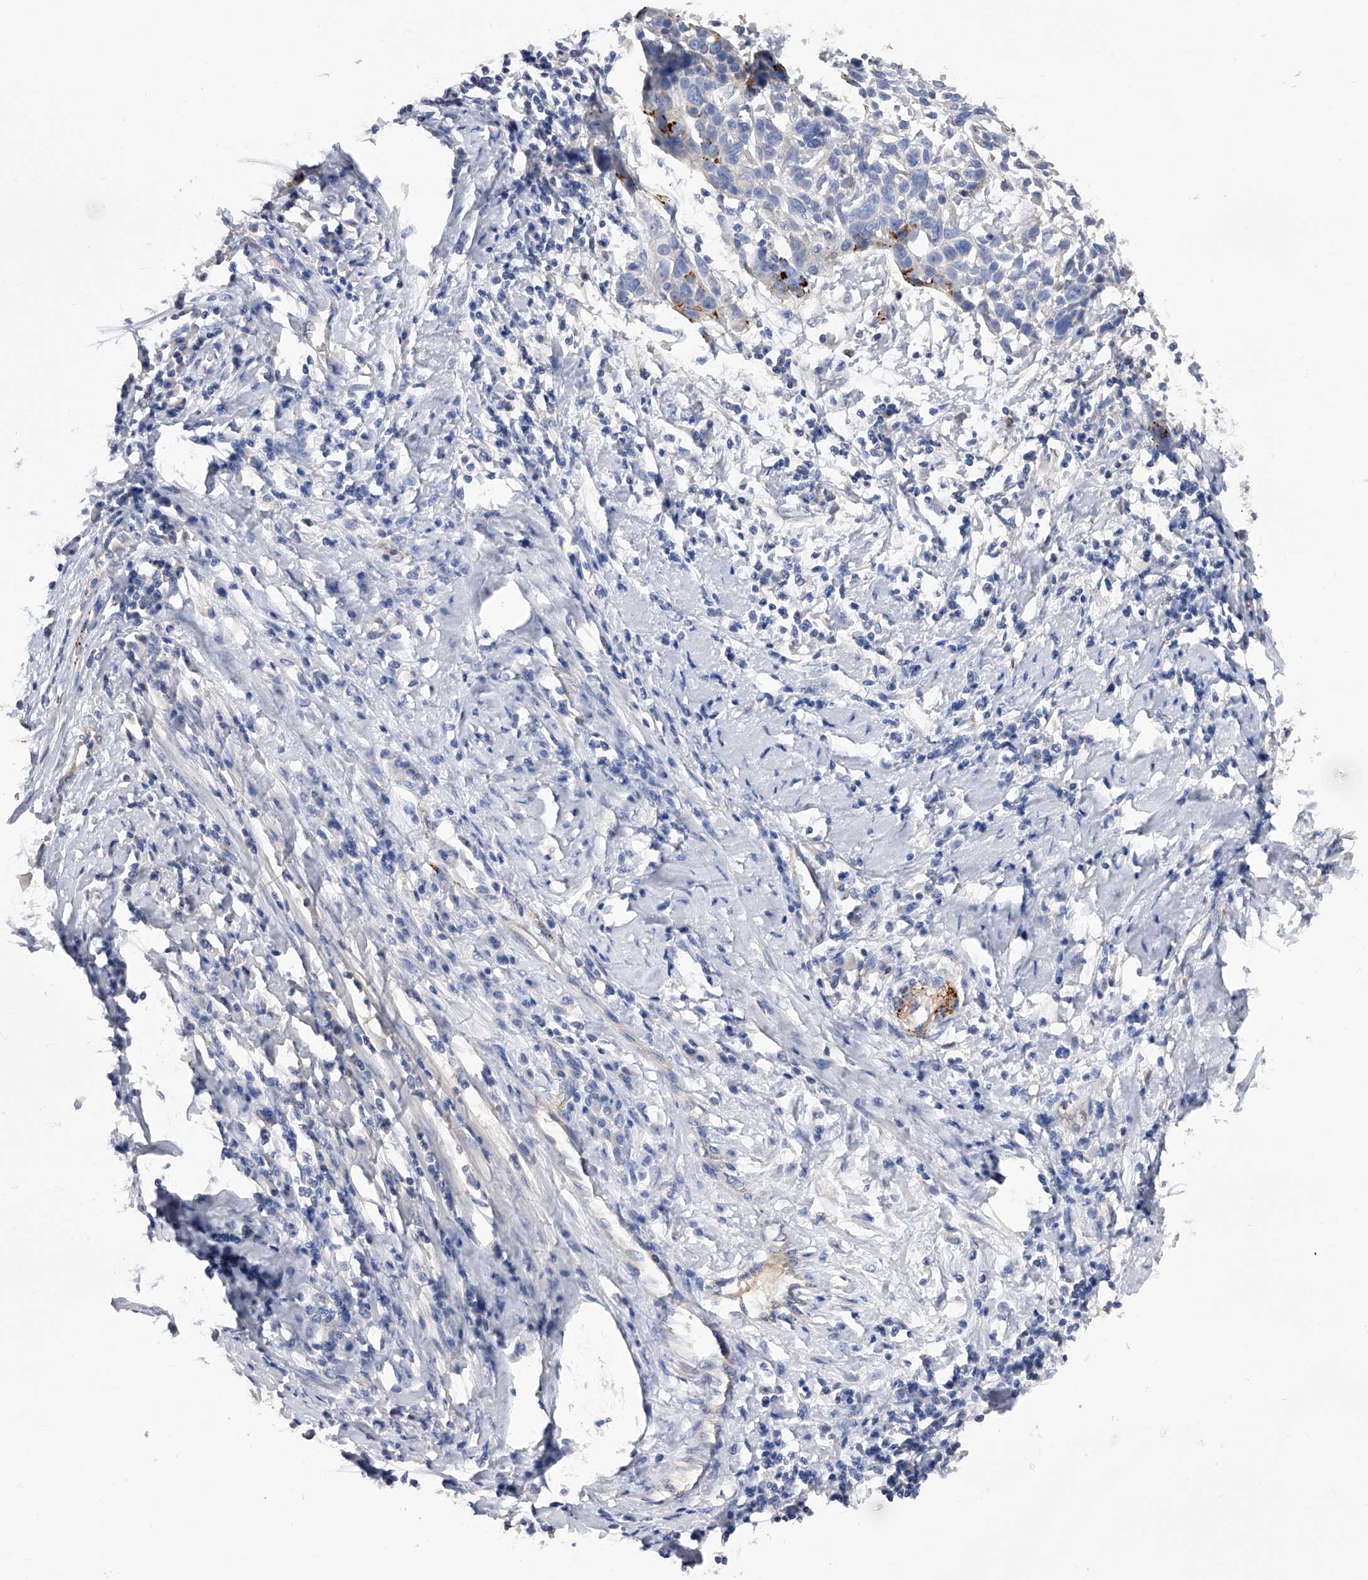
{"staining": {"intensity": "moderate", "quantity": "<25%", "location": "cytoplasmic/membranous"}, "tissue": "cervical cancer", "cell_type": "Tumor cells", "image_type": "cancer", "snomed": [{"axis": "morphology", "description": "Squamous cell carcinoma, NOS"}, {"axis": "topography", "description": "Cervix"}], "caption": "There is low levels of moderate cytoplasmic/membranous expression in tumor cells of squamous cell carcinoma (cervical), as demonstrated by immunohistochemical staining (brown color).", "gene": "RWDD2A", "patient": {"sex": "female", "age": 51}}